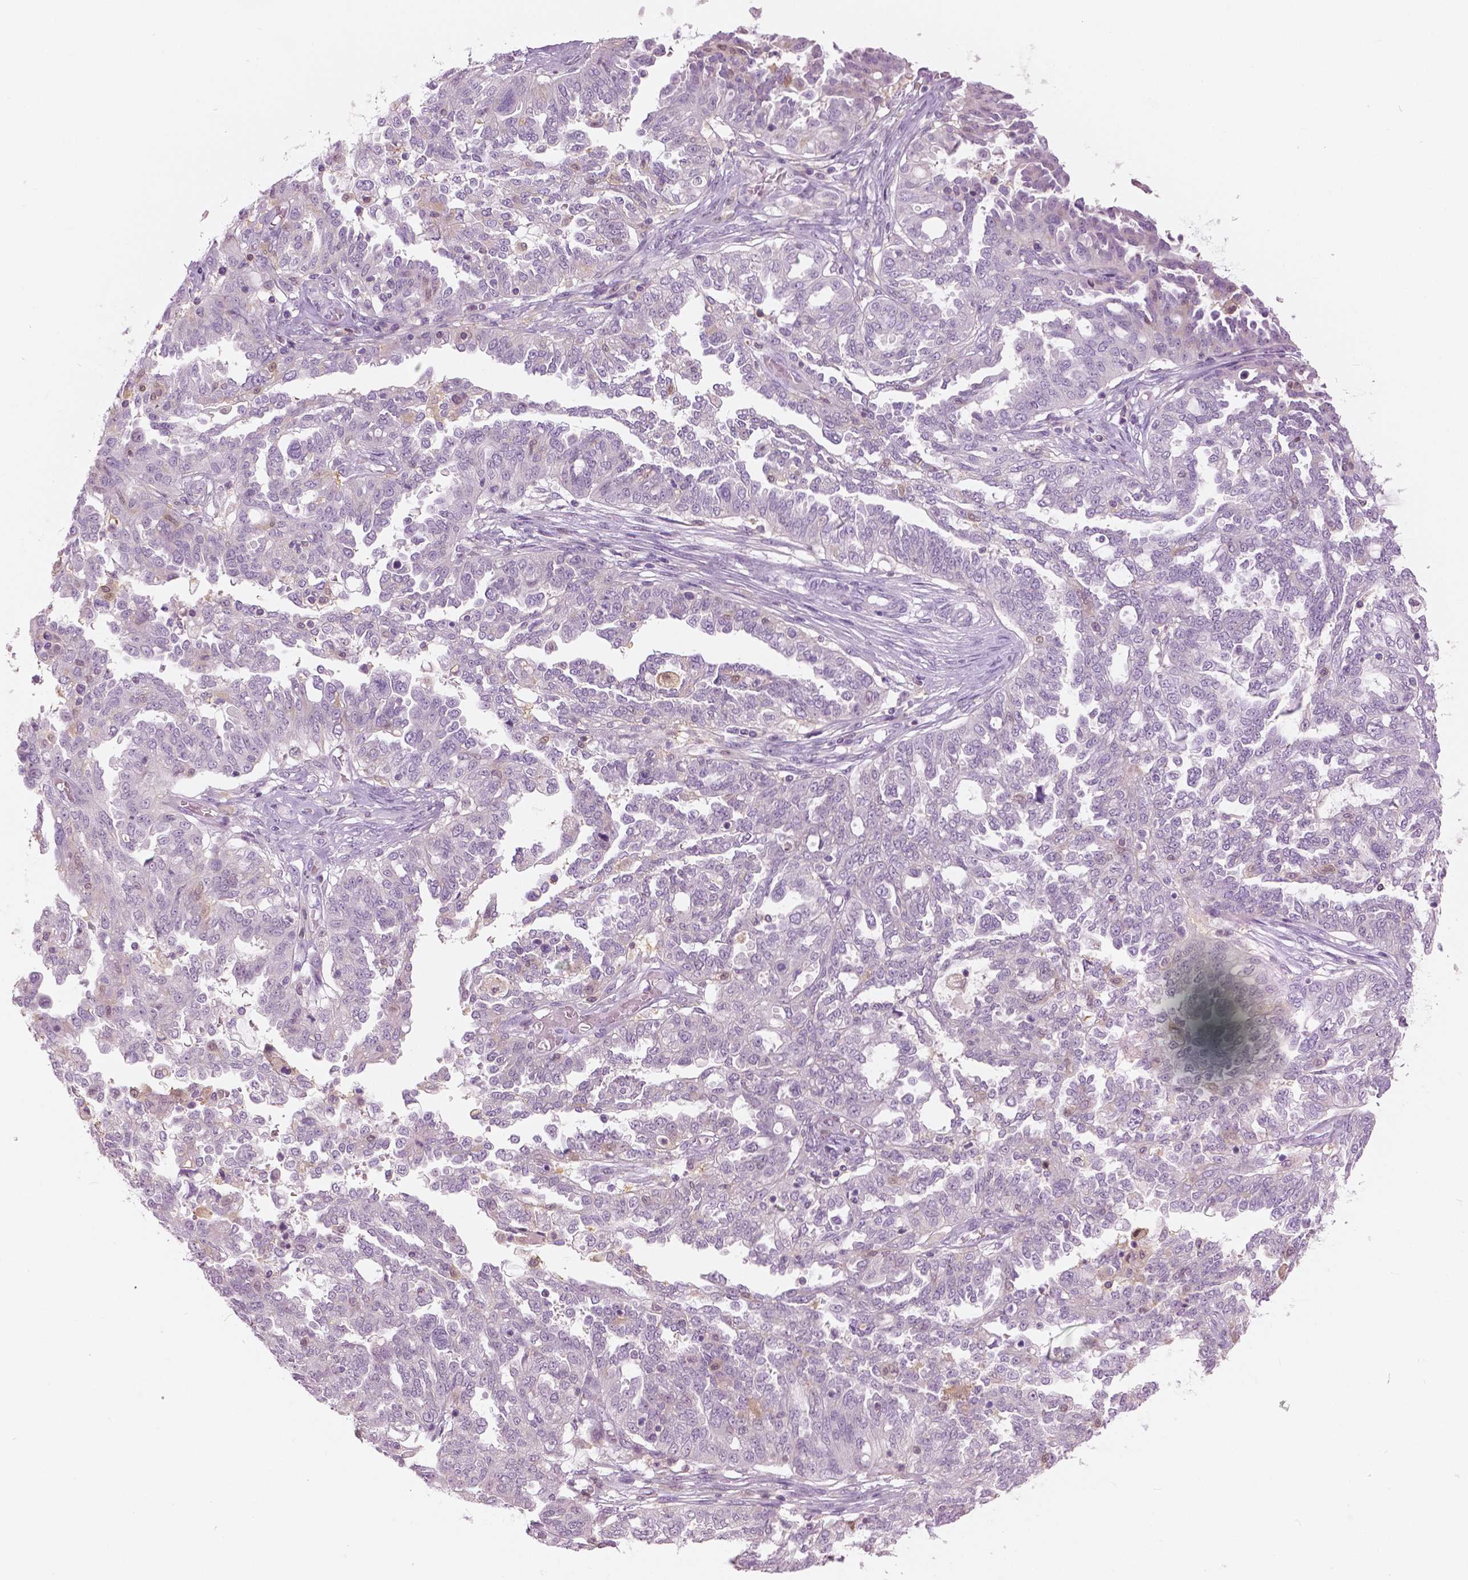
{"staining": {"intensity": "negative", "quantity": "none", "location": "none"}, "tissue": "ovarian cancer", "cell_type": "Tumor cells", "image_type": "cancer", "snomed": [{"axis": "morphology", "description": "Cystadenocarcinoma, serous, NOS"}, {"axis": "topography", "description": "Ovary"}], "caption": "A micrograph of human ovarian serous cystadenocarcinoma is negative for staining in tumor cells. (Immunohistochemistry (ihc), brightfield microscopy, high magnification).", "gene": "GALM", "patient": {"sex": "female", "age": 67}}